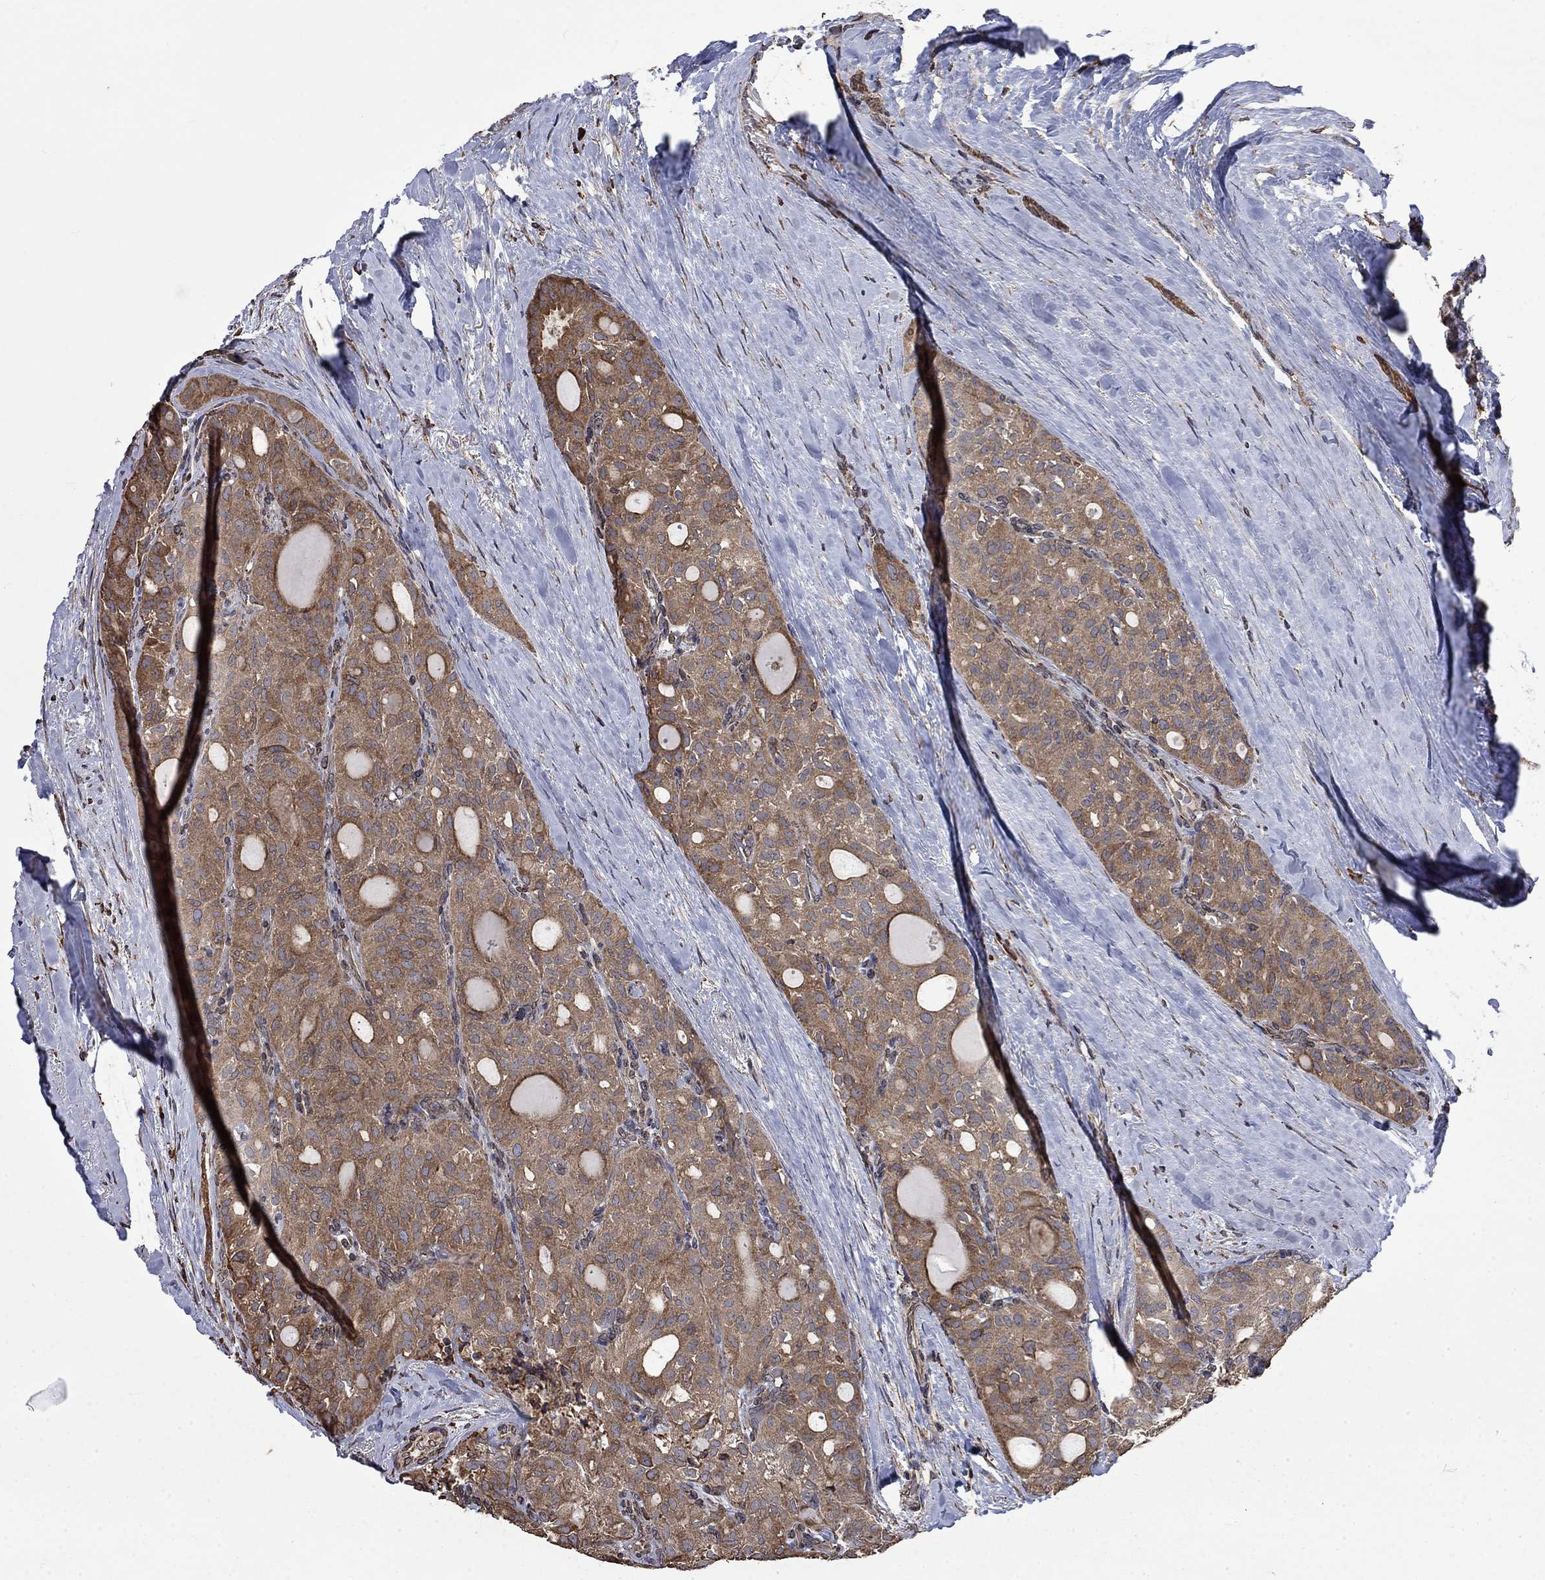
{"staining": {"intensity": "moderate", "quantity": ">75%", "location": "cytoplasmic/membranous"}, "tissue": "thyroid cancer", "cell_type": "Tumor cells", "image_type": "cancer", "snomed": [{"axis": "morphology", "description": "Follicular adenoma carcinoma, NOS"}, {"axis": "topography", "description": "Thyroid gland"}], "caption": "Immunohistochemical staining of thyroid cancer (follicular adenoma carcinoma) displays medium levels of moderate cytoplasmic/membranous staining in approximately >75% of tumor cells.", "gene": "ESRRA", "patient": {"sex": "male", "age": 75}}